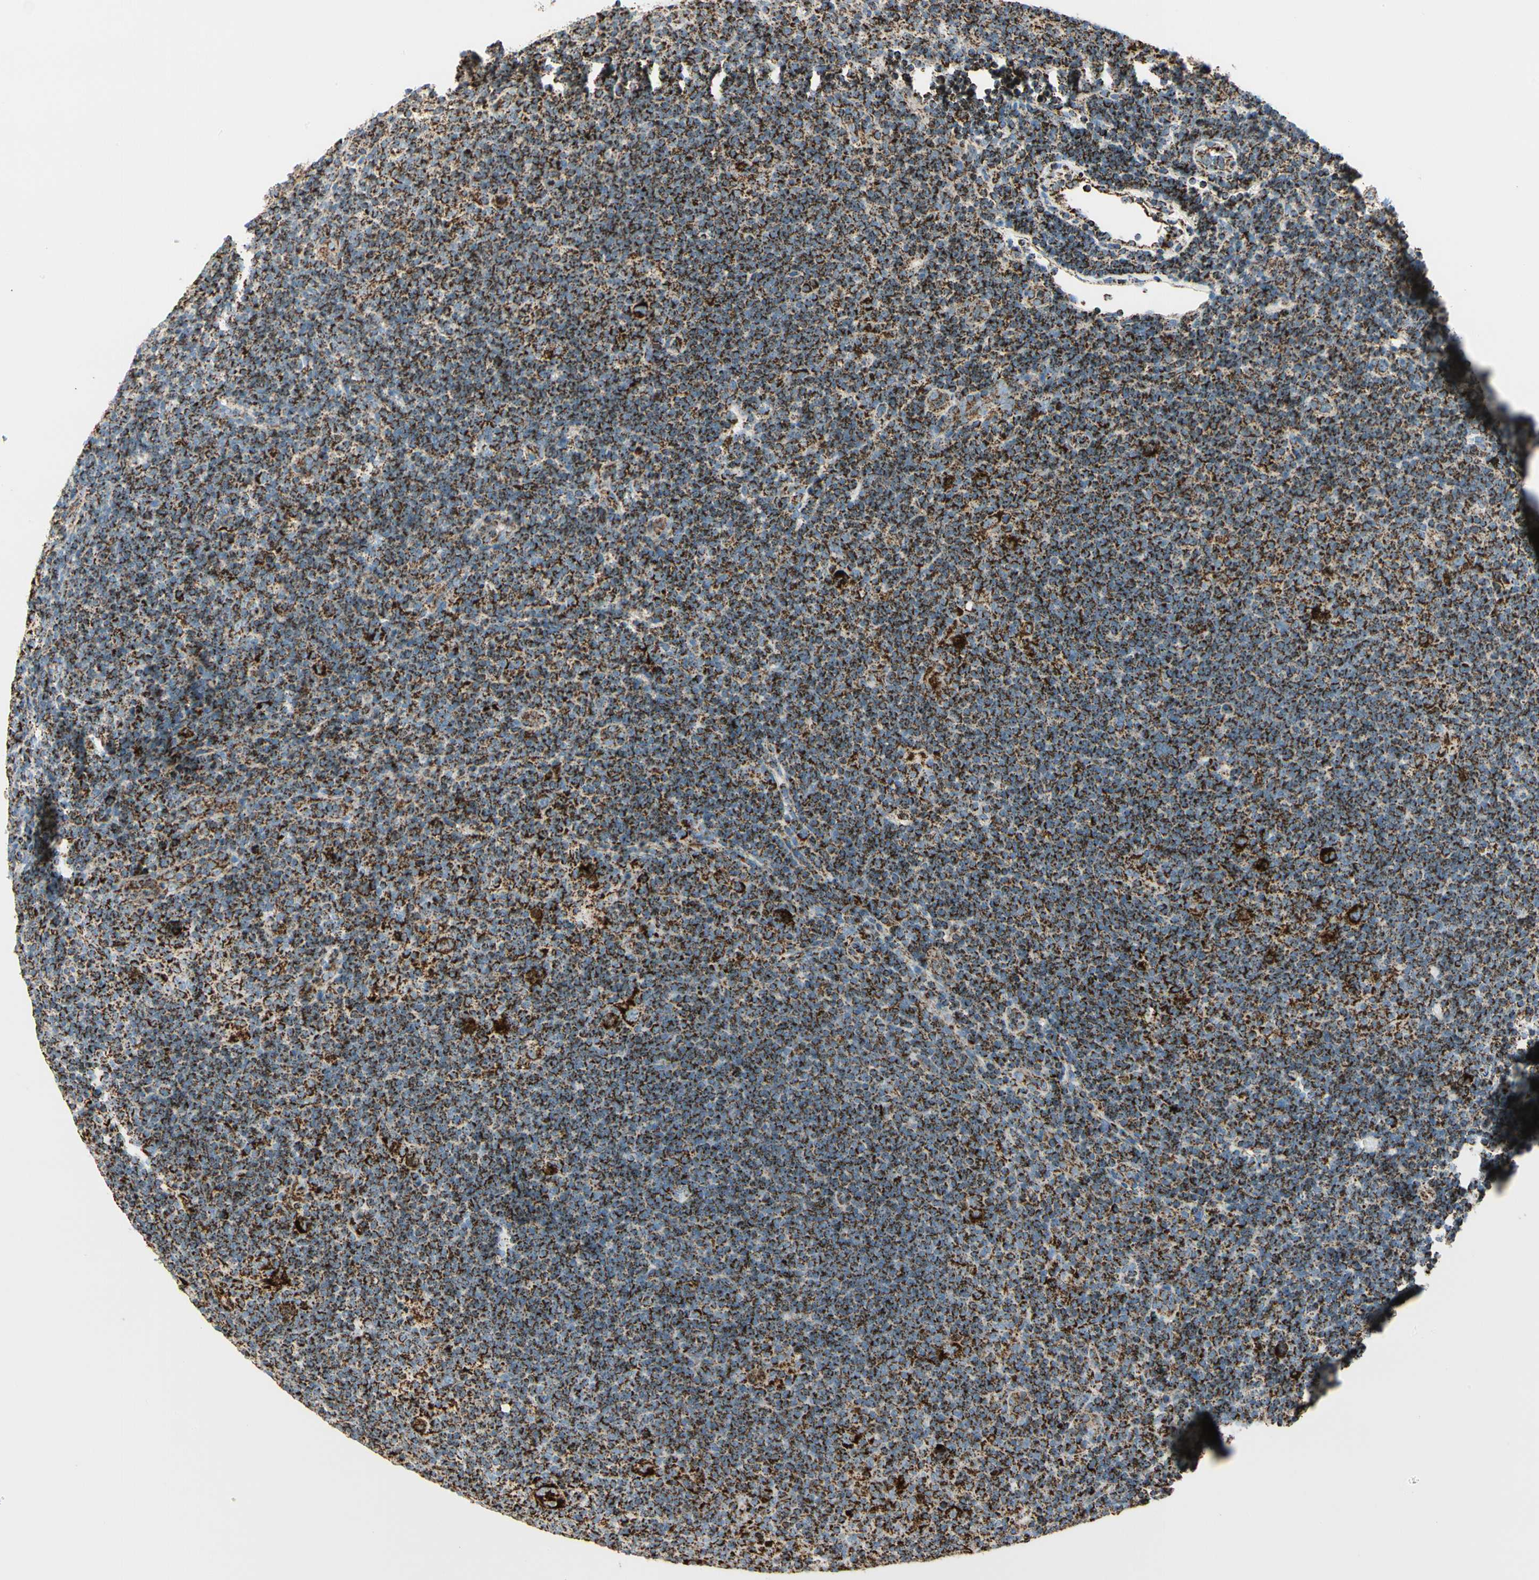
{"staining": {"intensity": "strong", "quantity": ">75%", "location": "cytoplasmic/membranous"}, "tissue": "lymphoma", "cell_type": "Tumor cells", "image_type": "cancer", "snomed": [{"axis": "morphology", "description": "Hodgkin's disease, NOS"}, {"axis": "topography", "description": "Lymph node"}], "caption": "Hodgkin's disease stained with DAB (3,3'-diaminobenzidine) immunohistochemistry demonstrates high levels of strong cytoplasmic/membranous expression in approximately >75% of tumor cells. (DAB IHC with brightfield microscopy, high magnification).", "gene": "ME2", "patient": {"sex": "female", "age": 57}}